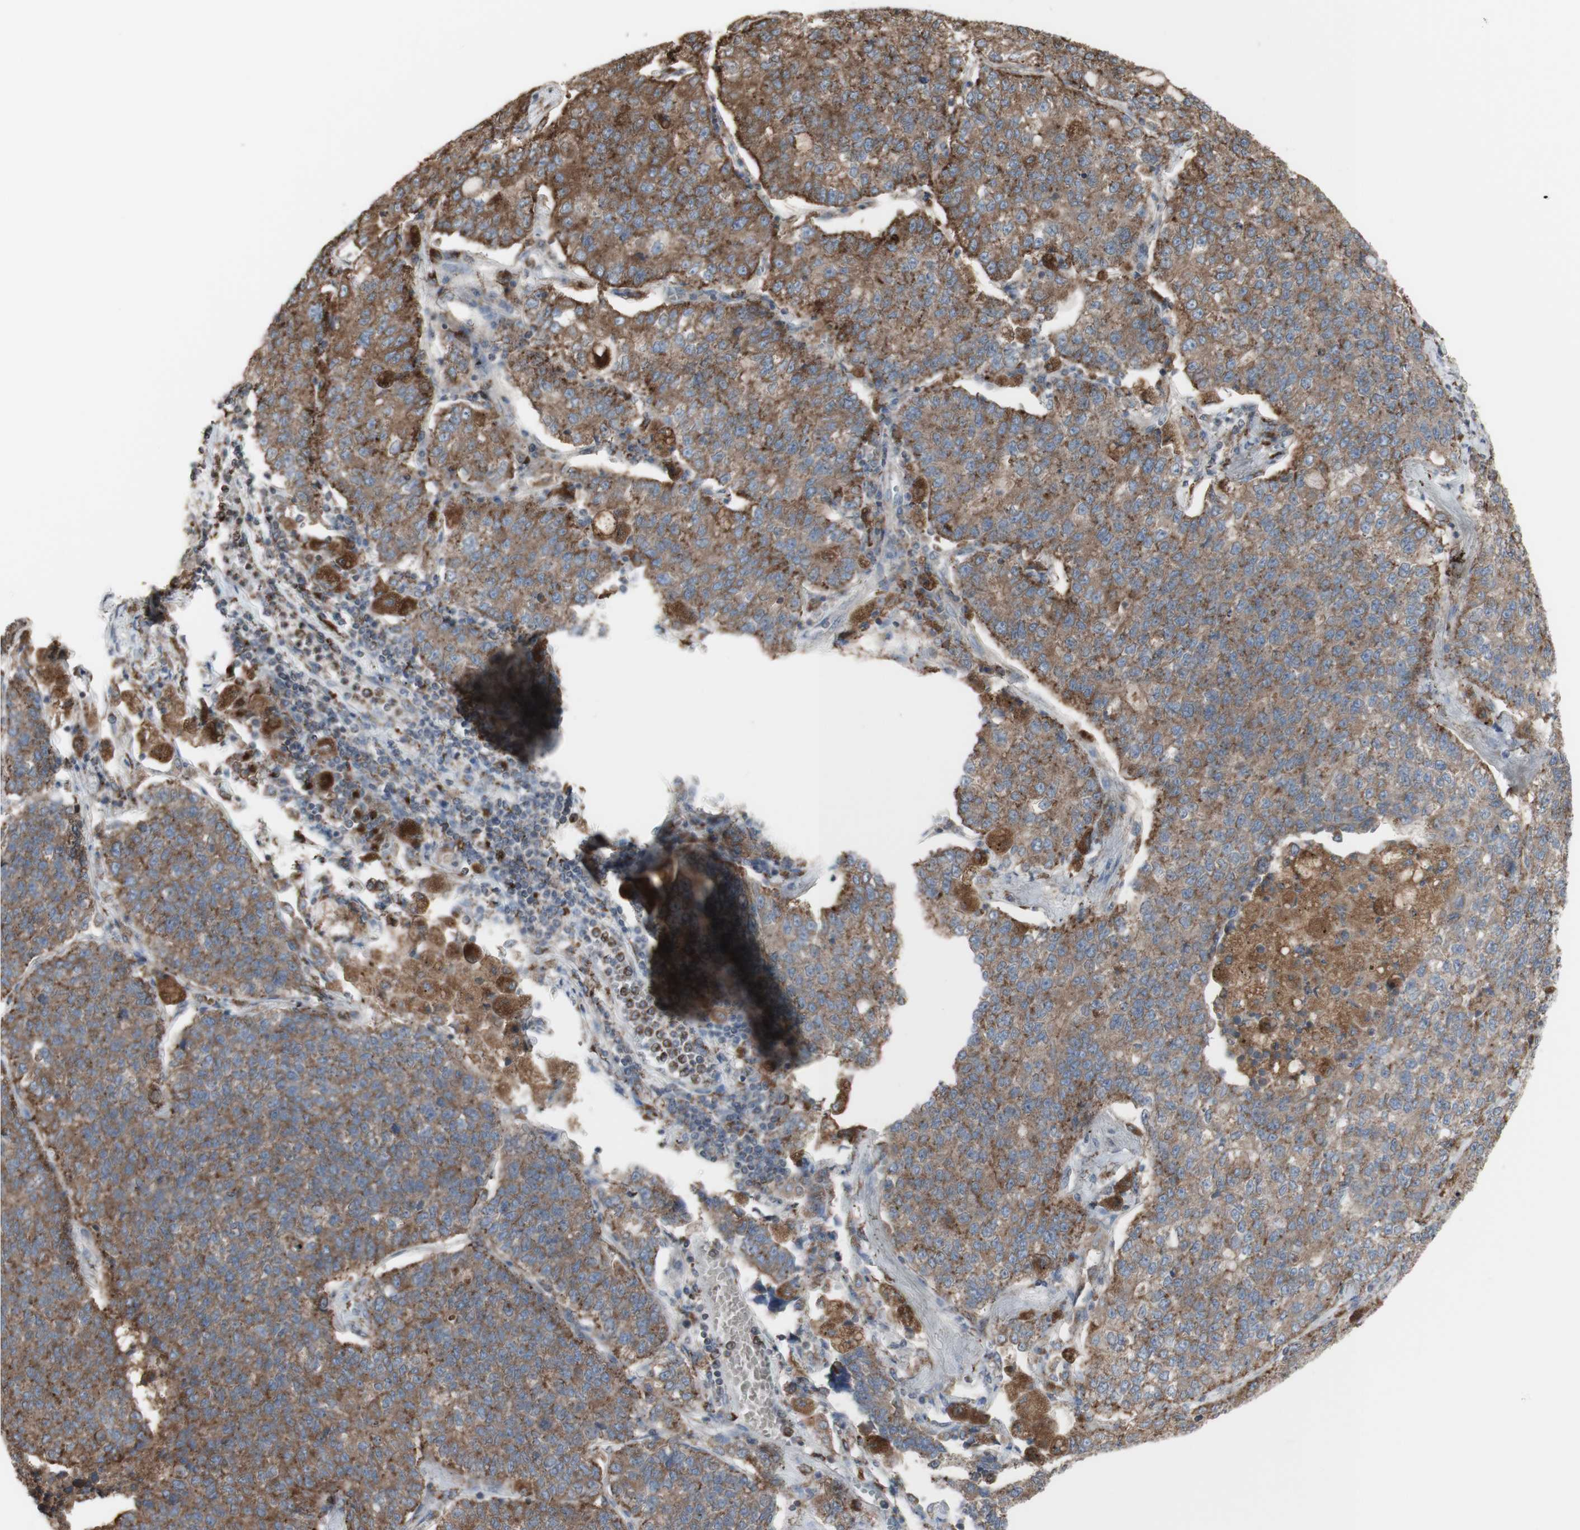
{"staining": {"intensity": "moderate", "quantity": ">75%", "location": "cytoplasmic/membranous"}, "tissue": "lung cancer", "cell_type": "Tumor cells", "image_type": "cancer", "snomed": [{"axis": "morphology", "description": "Adenocarcinoma, NOS"}, {"axis": "topography", "description": "Lung"}], "caption": "Lung adenocarcinoma stained with a brown dye exhibits moderate cytoplasmic/membranous positive expression in about >75% of tumor cells.", "gene": "ATP6V1E1", "patient": {"sex": "male", "age": 49}}